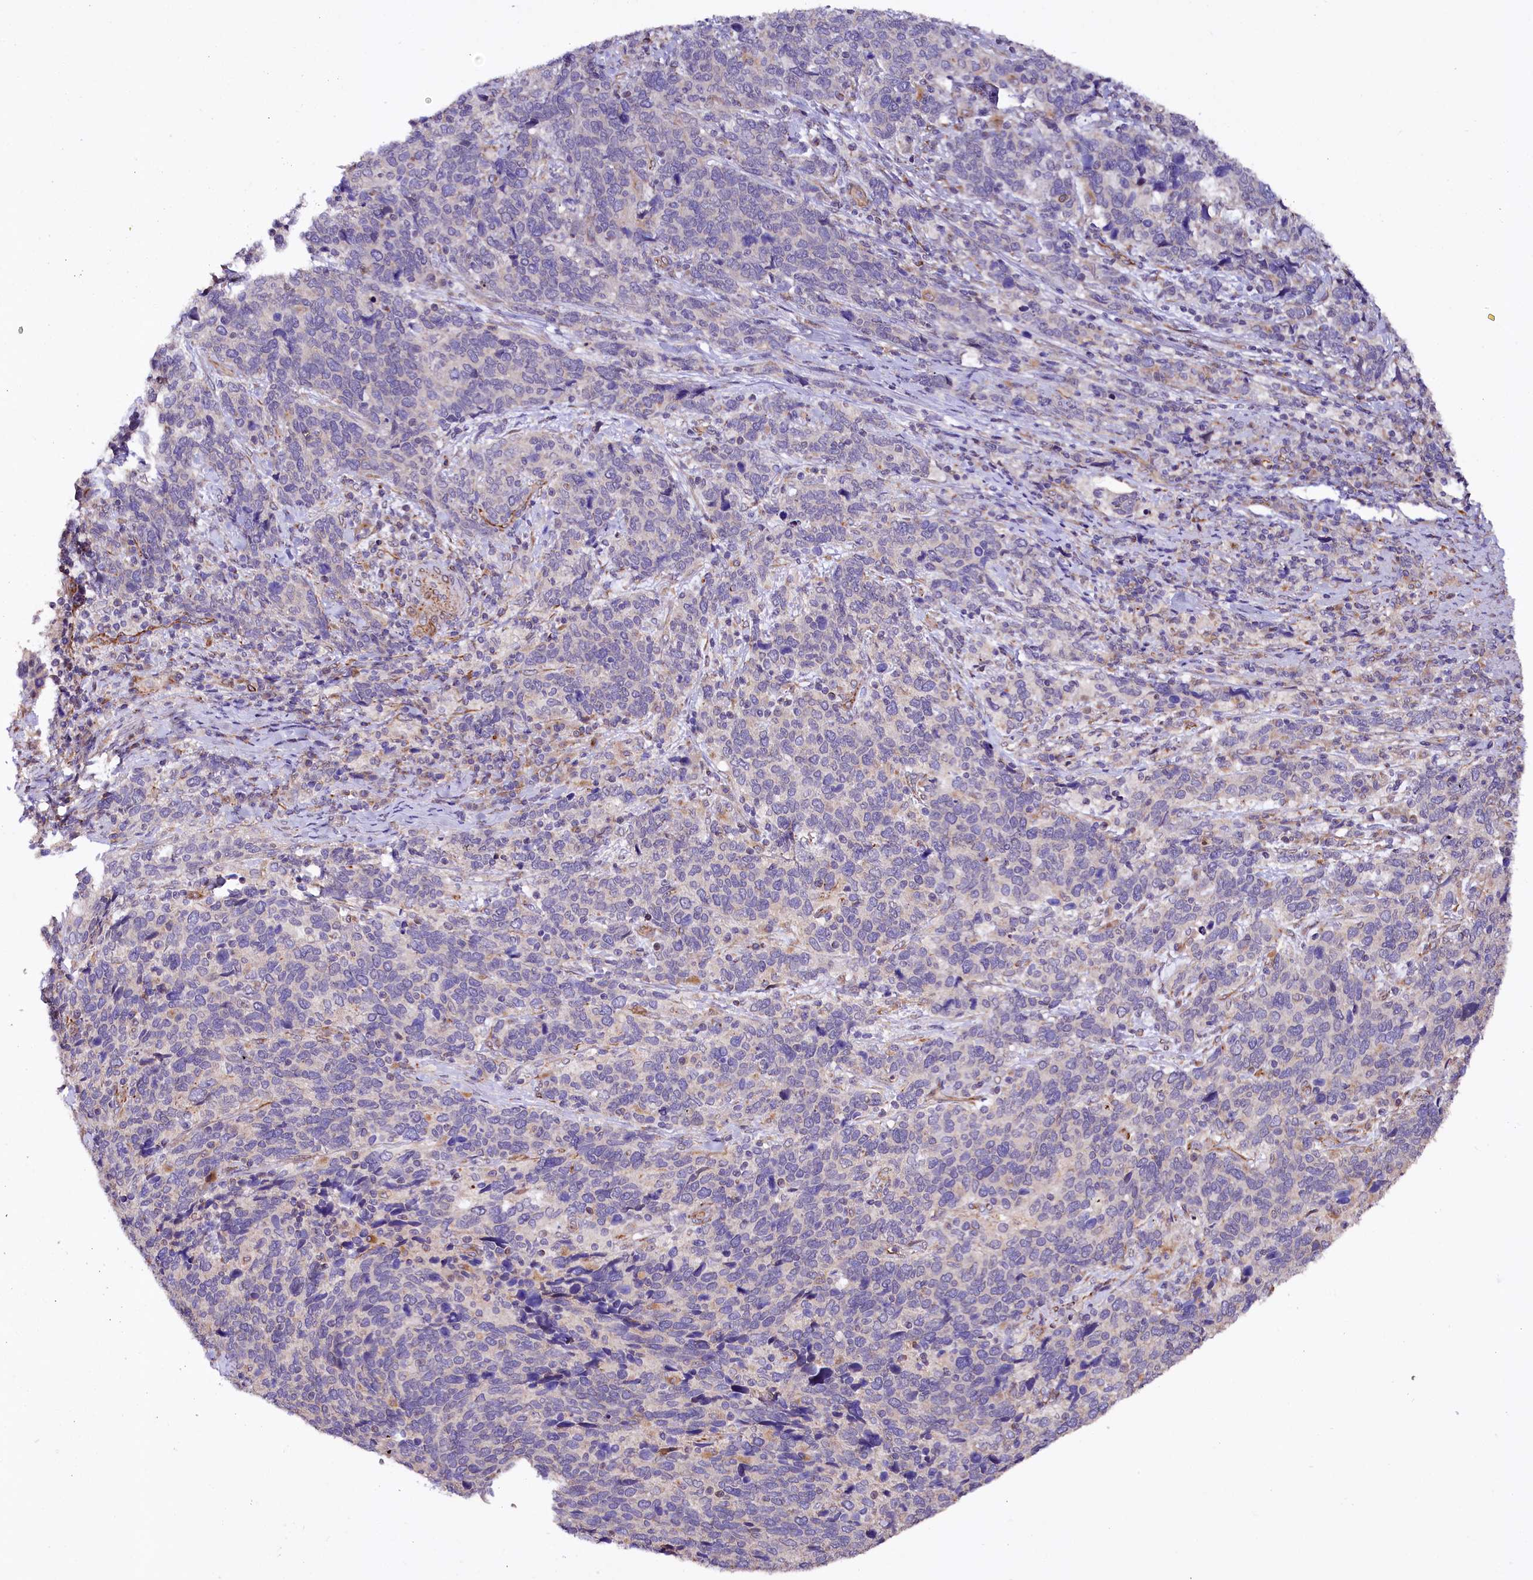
{"staining": {"intensity": "negative", "quantity": "none", "location": "none"}, "tissue": "cervical cancer", "cell_type": "Tumor cells", "image_type": "cancer", "snomed": [{"axis": "morphology", "description": "Squamous cell carcinoma, NOS"}, {"axis": "topography", "description": "Cervix"}], "caption": "This is an immunohistochemistry micrograph of human cervical cancer. There is no staining in tumor cells.", "gene": "TTC12", "patient": {"sex": "female", "age": 41}}